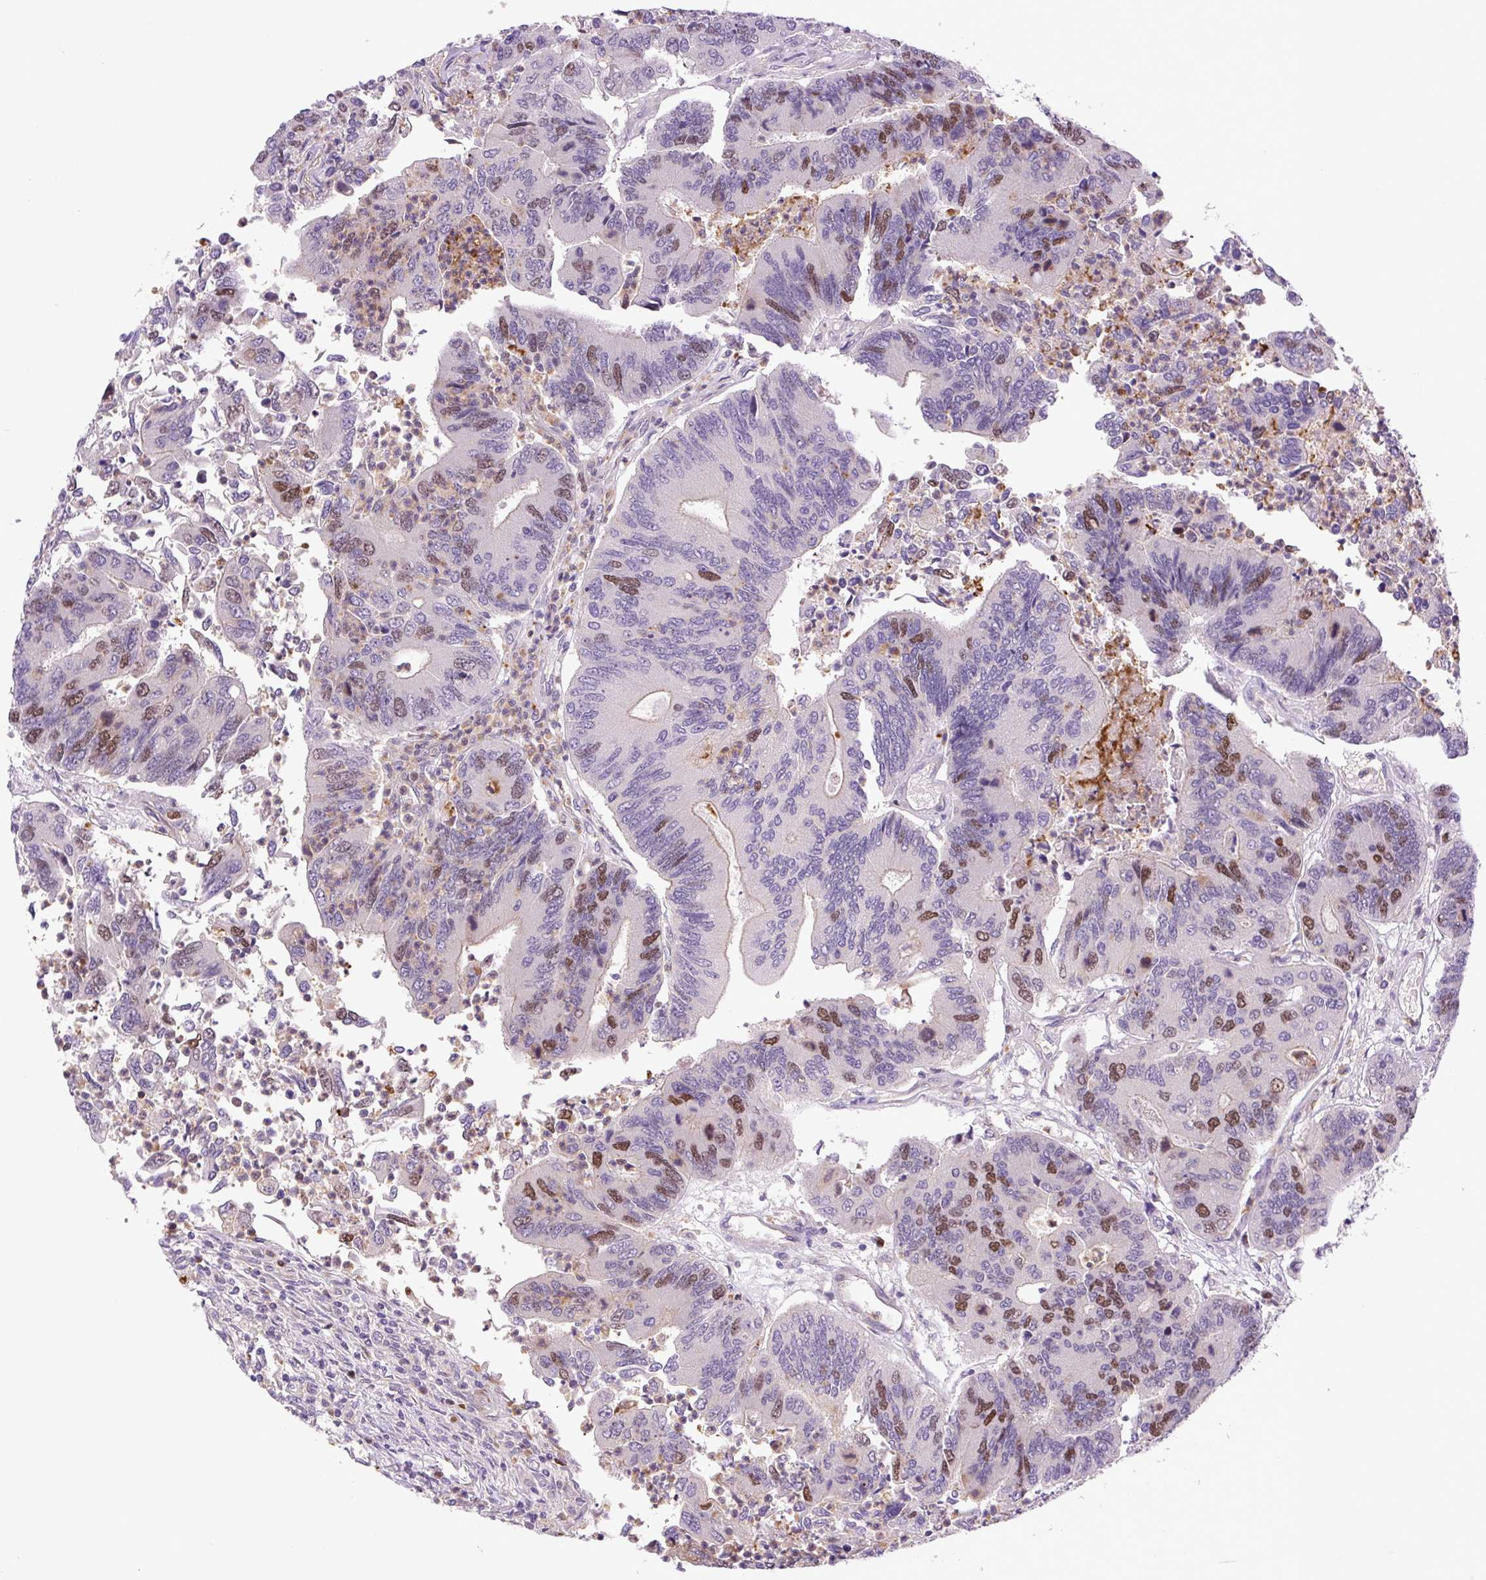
{"staining": {"intensity": "moderate", "quantity": "25%-75%", "location": "nuclear"}, "tissue": "colorectal cancer", "cell_type": "Tumor cells", "image_type": "cancer", "snomed": [{"axis": "morphology", "description": "Adenocarcinoma, NOS"}, {"axis": "topography", "description": "Colon"}], "caption": "Adenocarcinoma (colorectal) stained with DAB immunohistochemistry demonstrates medium levels of moderate nuclear positivity in about 25%-75% of tumor cells.", "gene": "KIFC1", "patient": {"sex": "female", "age": 67}}